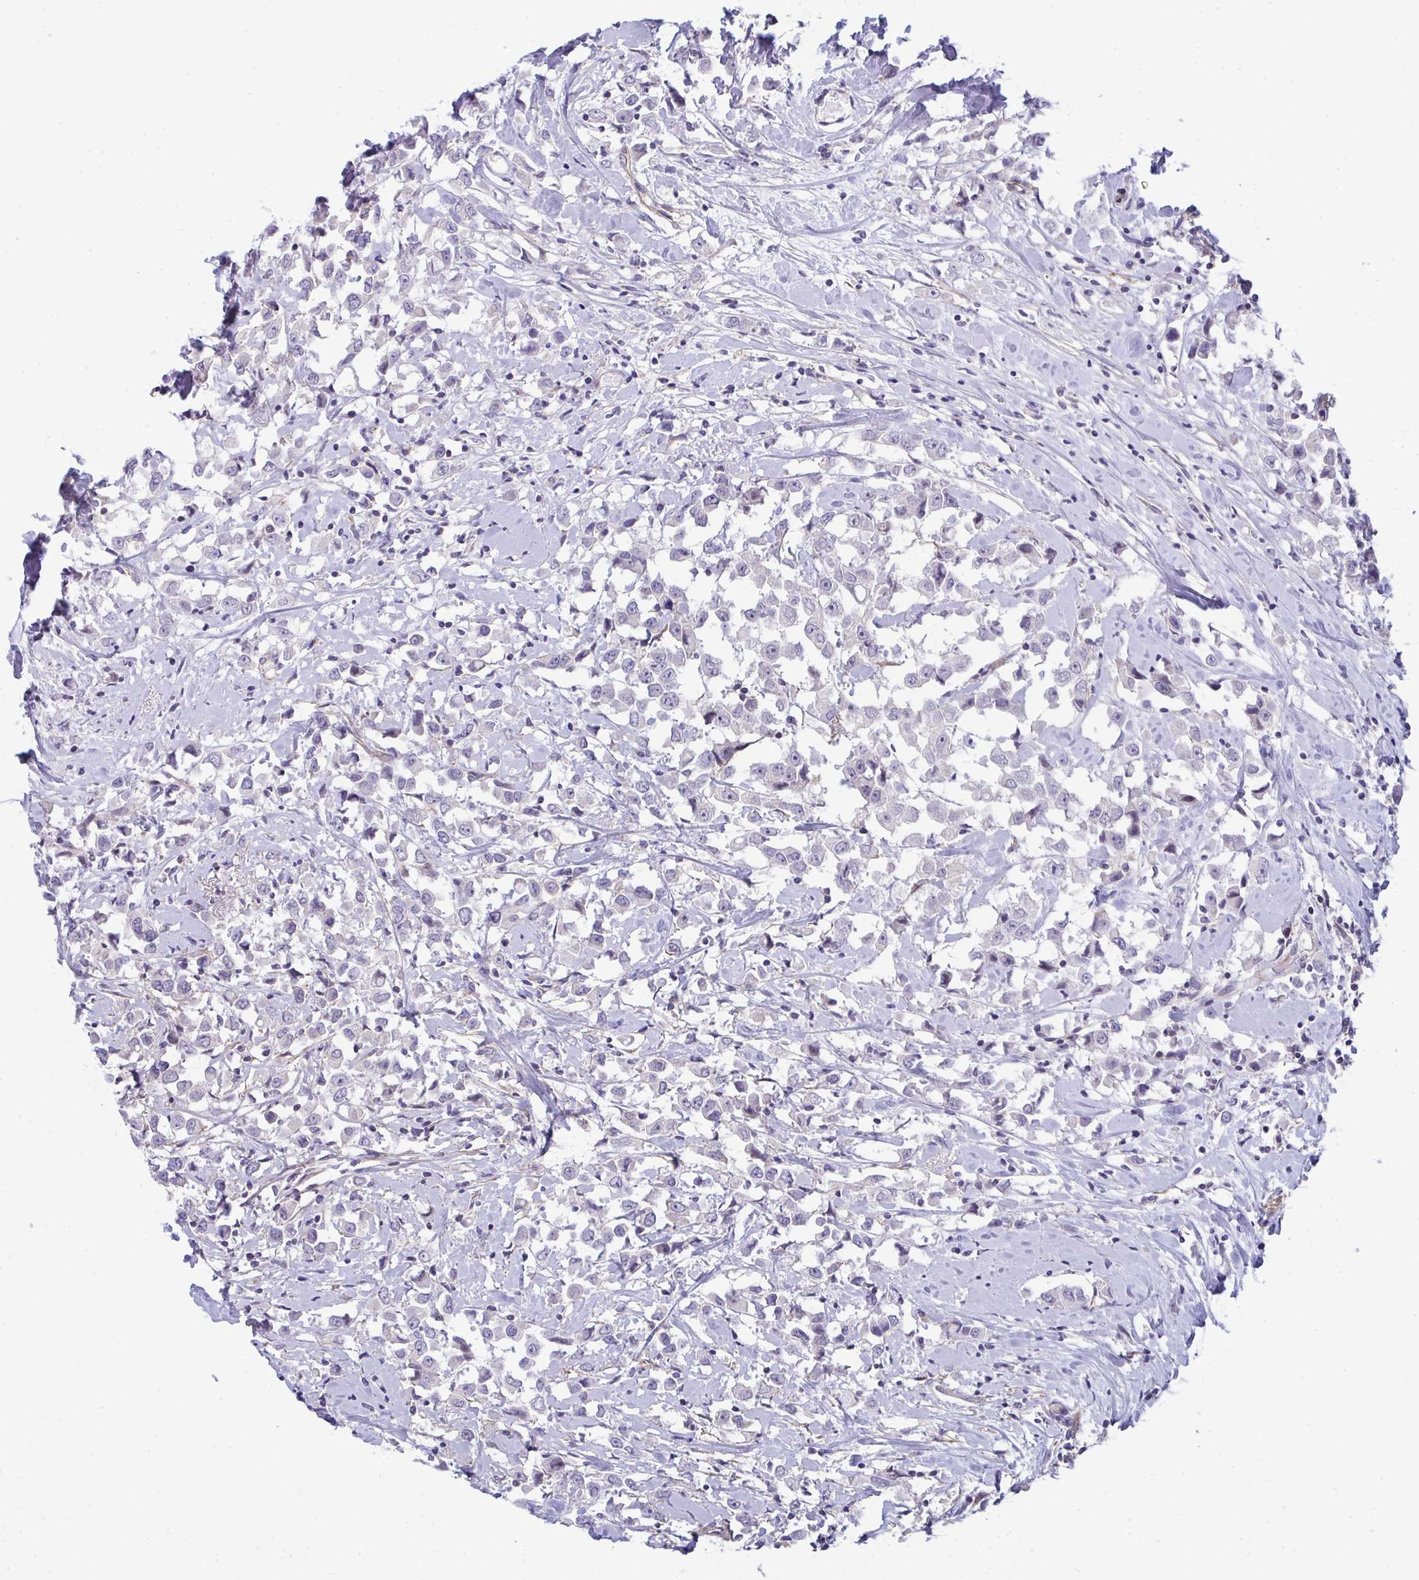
{"staining": {"intensity": "negative", "quantity": "none", "location": "none"}, "tissue": "breast cancer", "cell_type": "Tumor cells", "image_type": "cancer", "snomed": [{"axis": "morphology", "description": "Duct carcinoma"}, {"axis": "topography", "description": "Breast"}], "caption": "This is an immunohistochemistry histopathology image of breast cancer (invasive ductal carcinoma). There is no expression in tumor cells.", "gene": "MYL12A", "patient": {"sex": "female", "age": 61}}